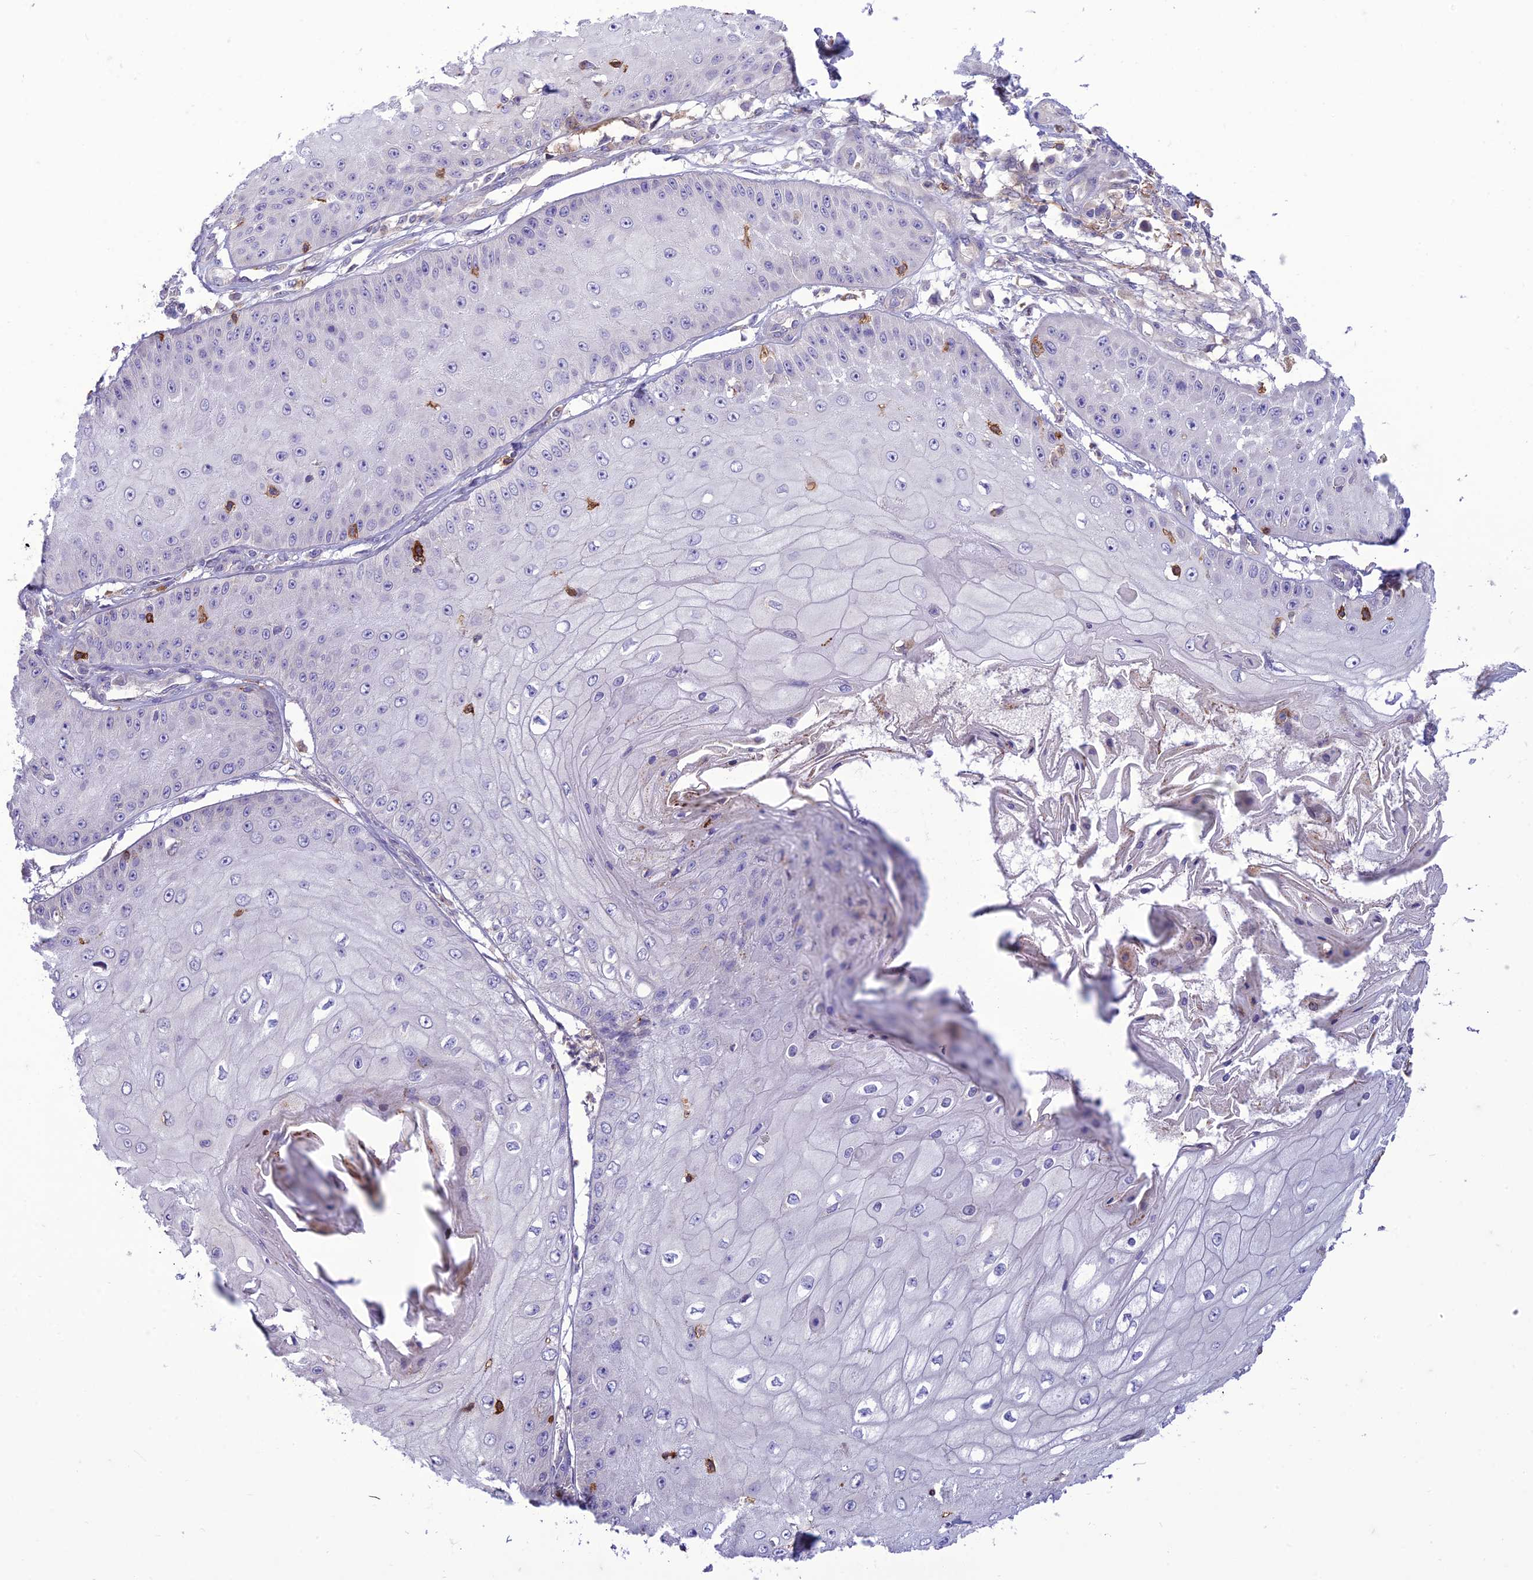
{"staining": {"intensity": "negative", "quantity": "none", "location": "none"}, "tissue": "skin cancer", "cell_type": "Tumor cells", "image_type": "cancer", "snomed": [{"axis": "morphology", "description": "Squamous cell carcinoma, NOS"}, {"axis": "topography", "description": "Skin"}], "caption": "Skin squamous cell carcinoma stained for a protein using immunohistochemistry displays no staining tumor cells.", "gene": "ITGAE", "patient": {"sex": "male", "age": 70}}